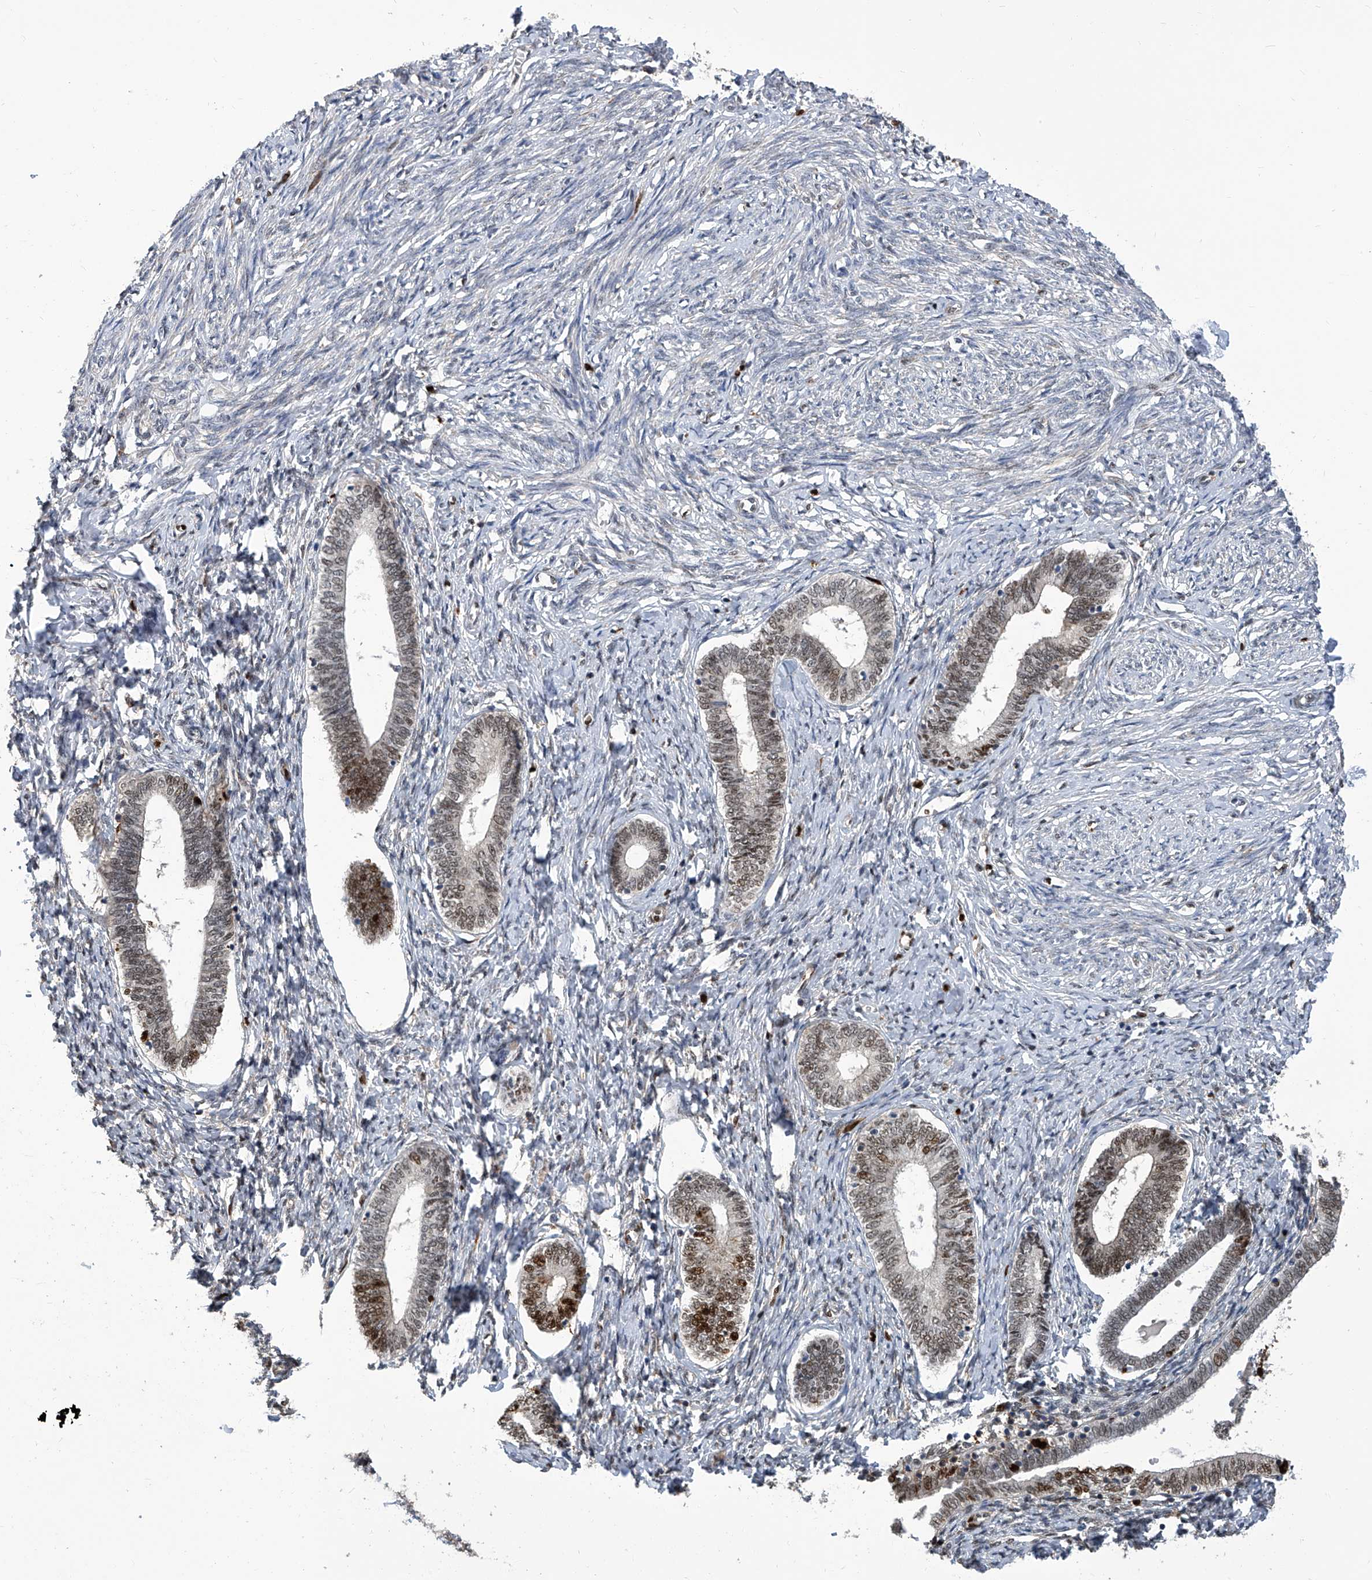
{"staining": {"intensity": "strong", "quantity": "<25%", "location": "nuclear"}, "tissue": "endometrium", "cell_type": "Cells in endometrial stroma", "image_type": "normal", "snomed": [{"axis": "morphology", "description": "Normal tissue, NOS"}, {"axis": "topography", "description": "Endometrium"}], "caption": "High-power microscopy captured an immunohistochemistry photomicrograph of normal endometrium, revealing strong nuclear staining in about <25% of cells in endometrial stroma.", "gene": "PCNA", "patient": {"sex": "female", "age": 72}}